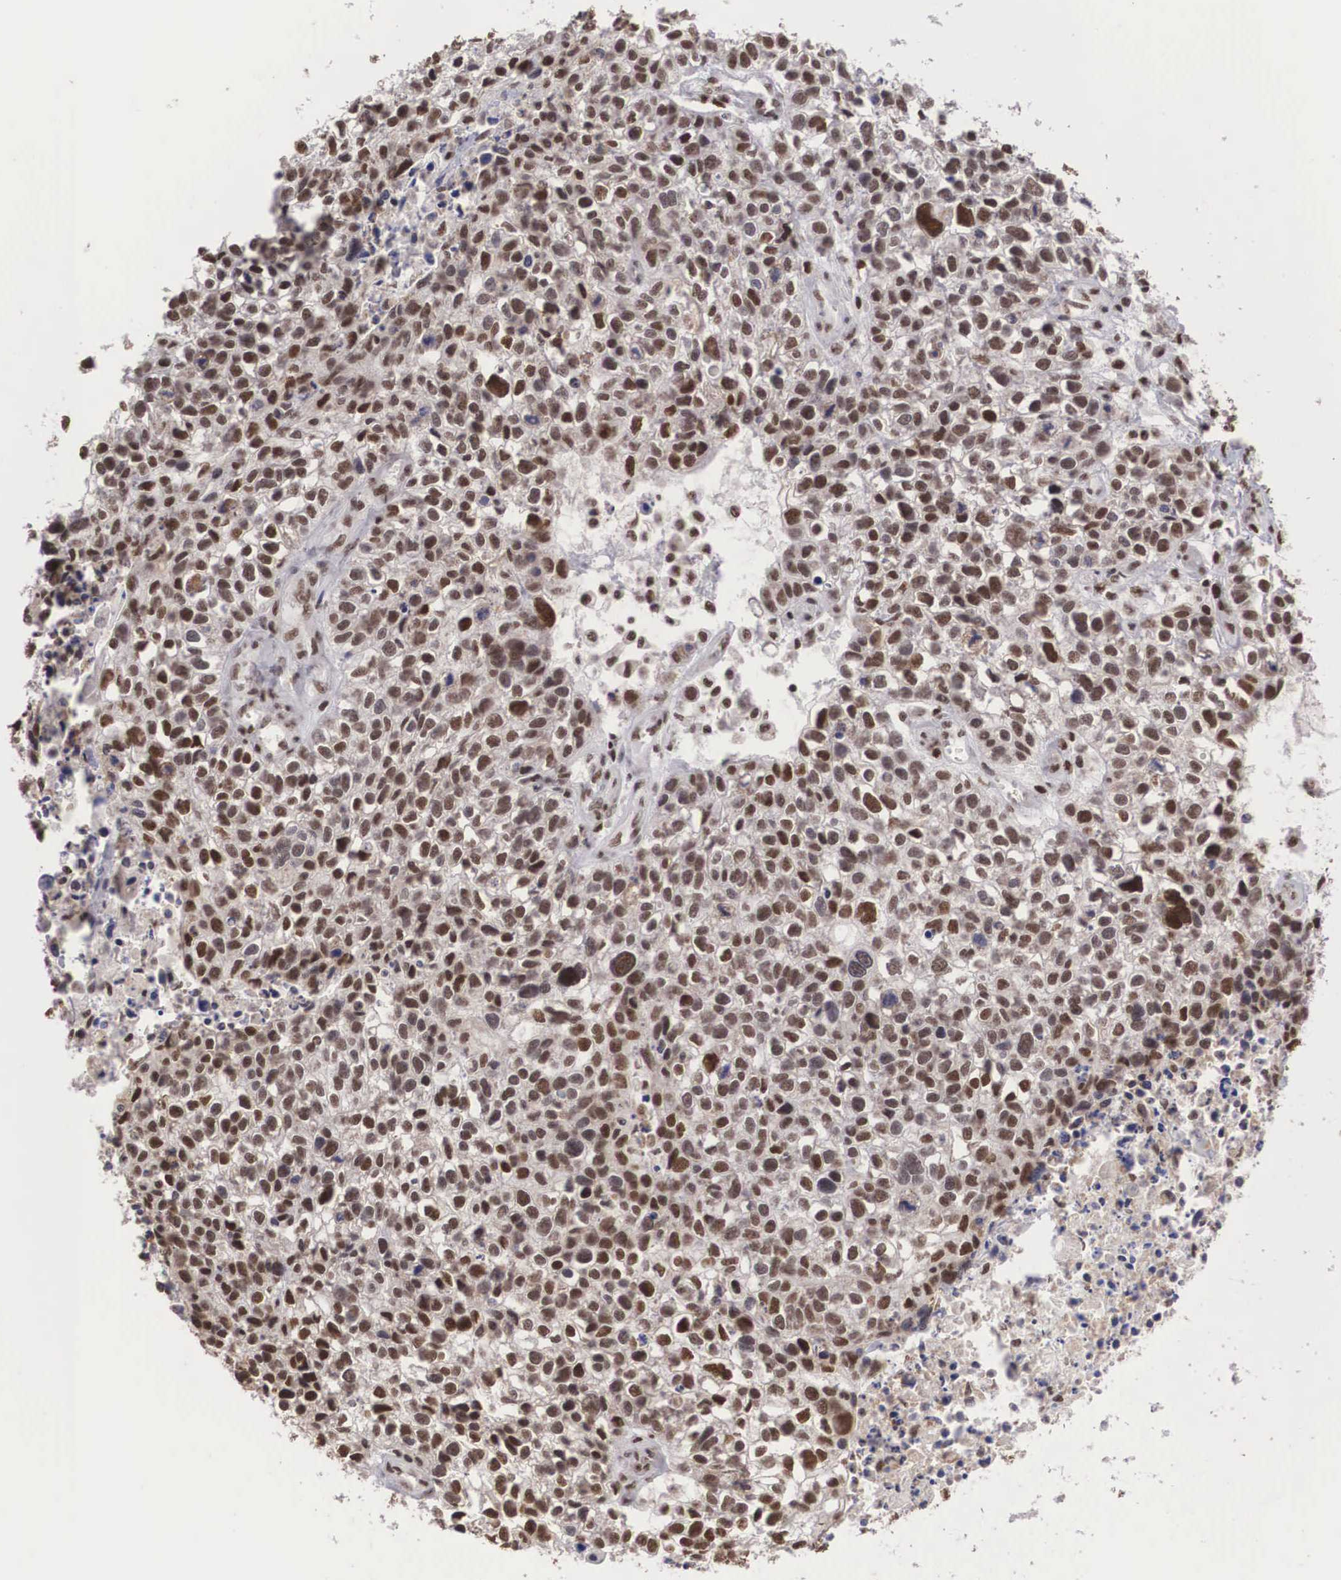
{"staining": {"intensity": "moderate", "quantity": ">75%", "location": "nuclear"}, "tissue": "lung cancer", "cell_type": "Tumor cells", "image_type": "cancer", "snomed": [{"axis": "morphology", "description": "Squamous cell carcinoma, NOS"}, {"axis": "topography", "description": "Lymph node"}, {"axis": "topography", "description": "Lung"}], "caption": "A photomicrograph of squamous cell carcinoma (lung) stained for a protein shows moderate nuclear brown staining in tumor cells.", "gene": "HTATSF1", "patient": {"sex": "male", "age": 74}}